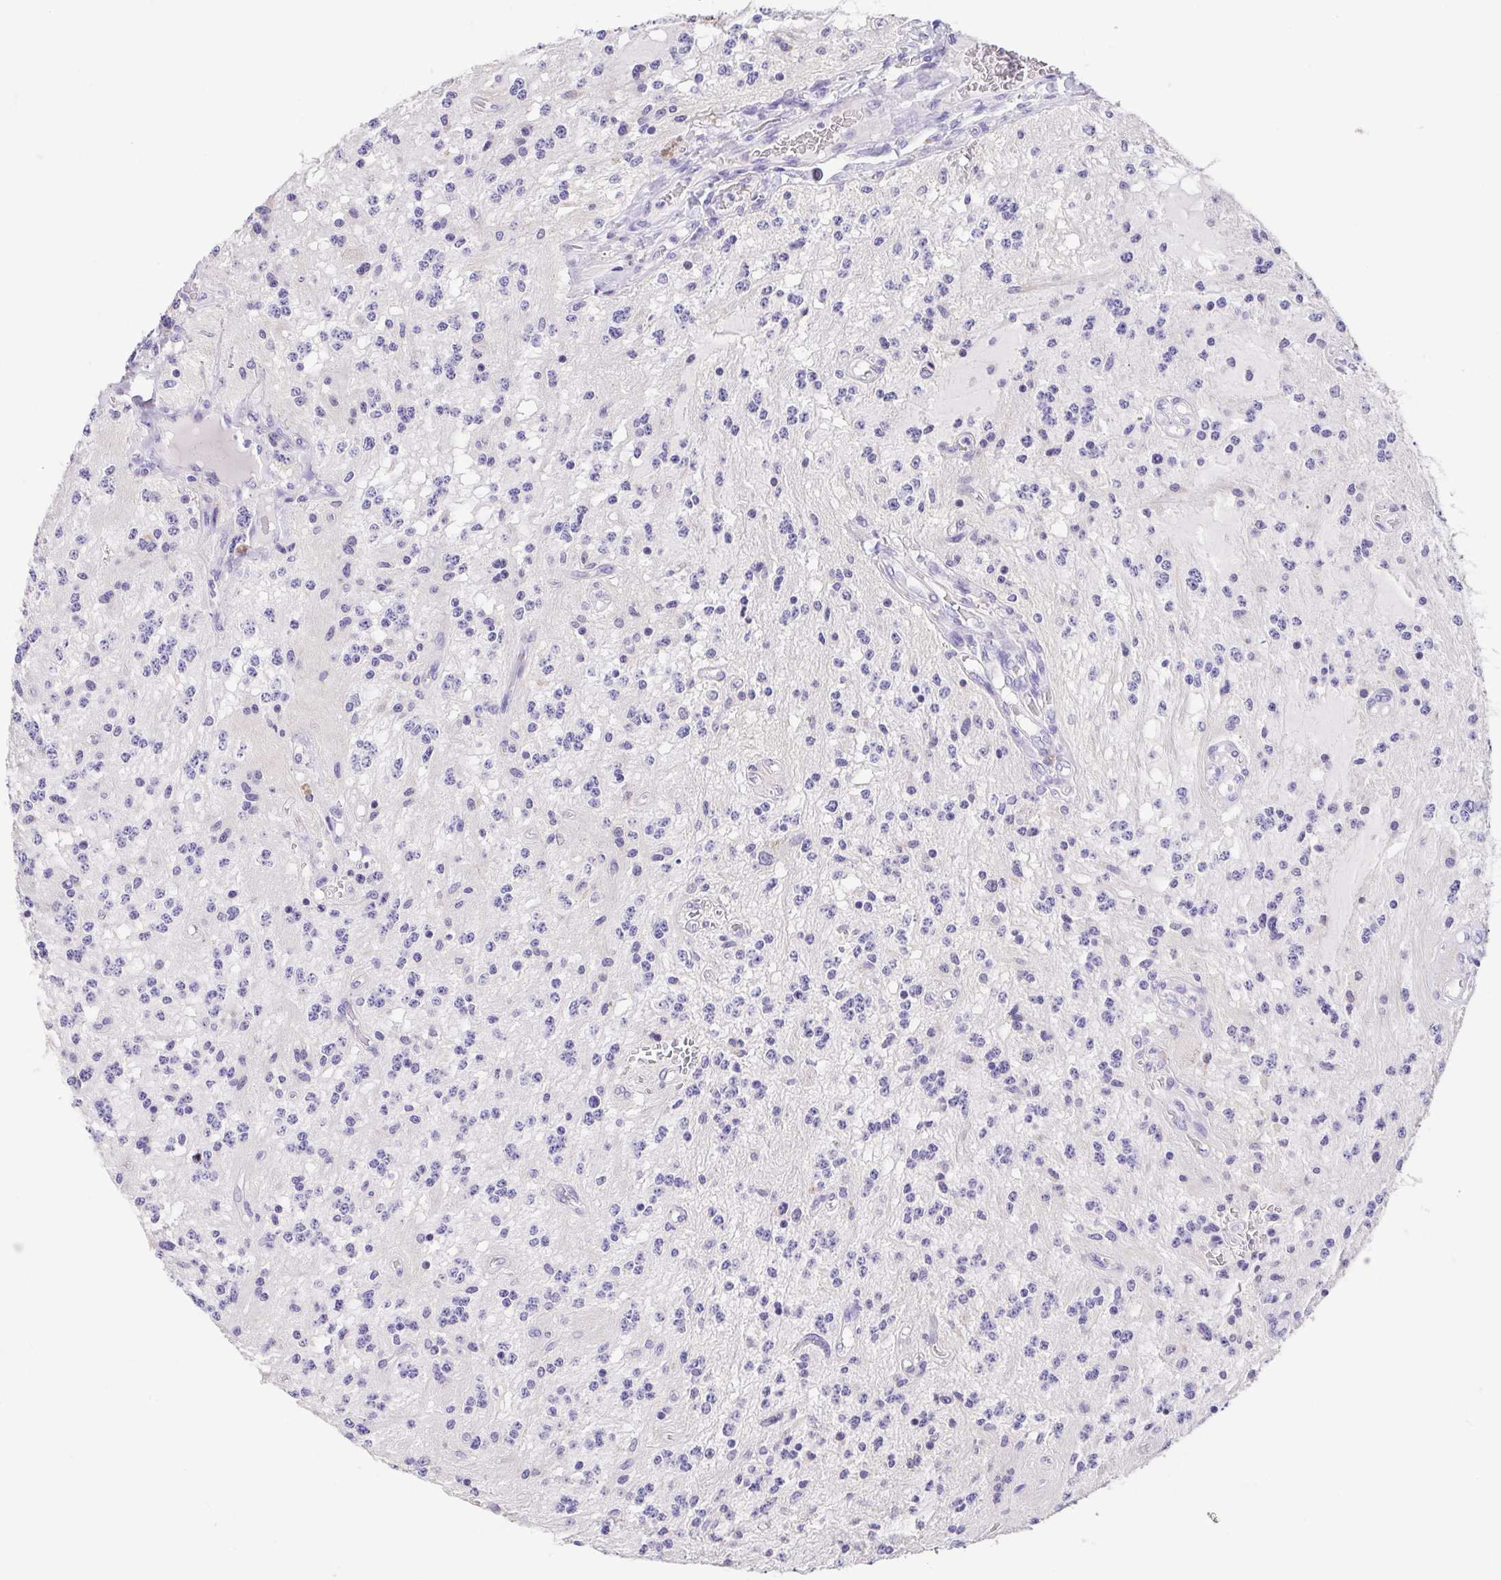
{"staining": {"intensity": "negative", "quantity": "none", "location": "none"}, "tissue": "glioma", "cell_type": "Tumor cells", "image_type": "cancer", "snomed": [{"axis": "morphology", "description": "Glioma, malignant, Low grade"}, {"axis": "topography", "description": "Cerebellum"}], "caption": "This is an immunohistochemistry (IHC) image of human glioma. There is no positivity in tumor cells.", "gene": "FABP3", "patient": {"sex": "female", "age": 14}}